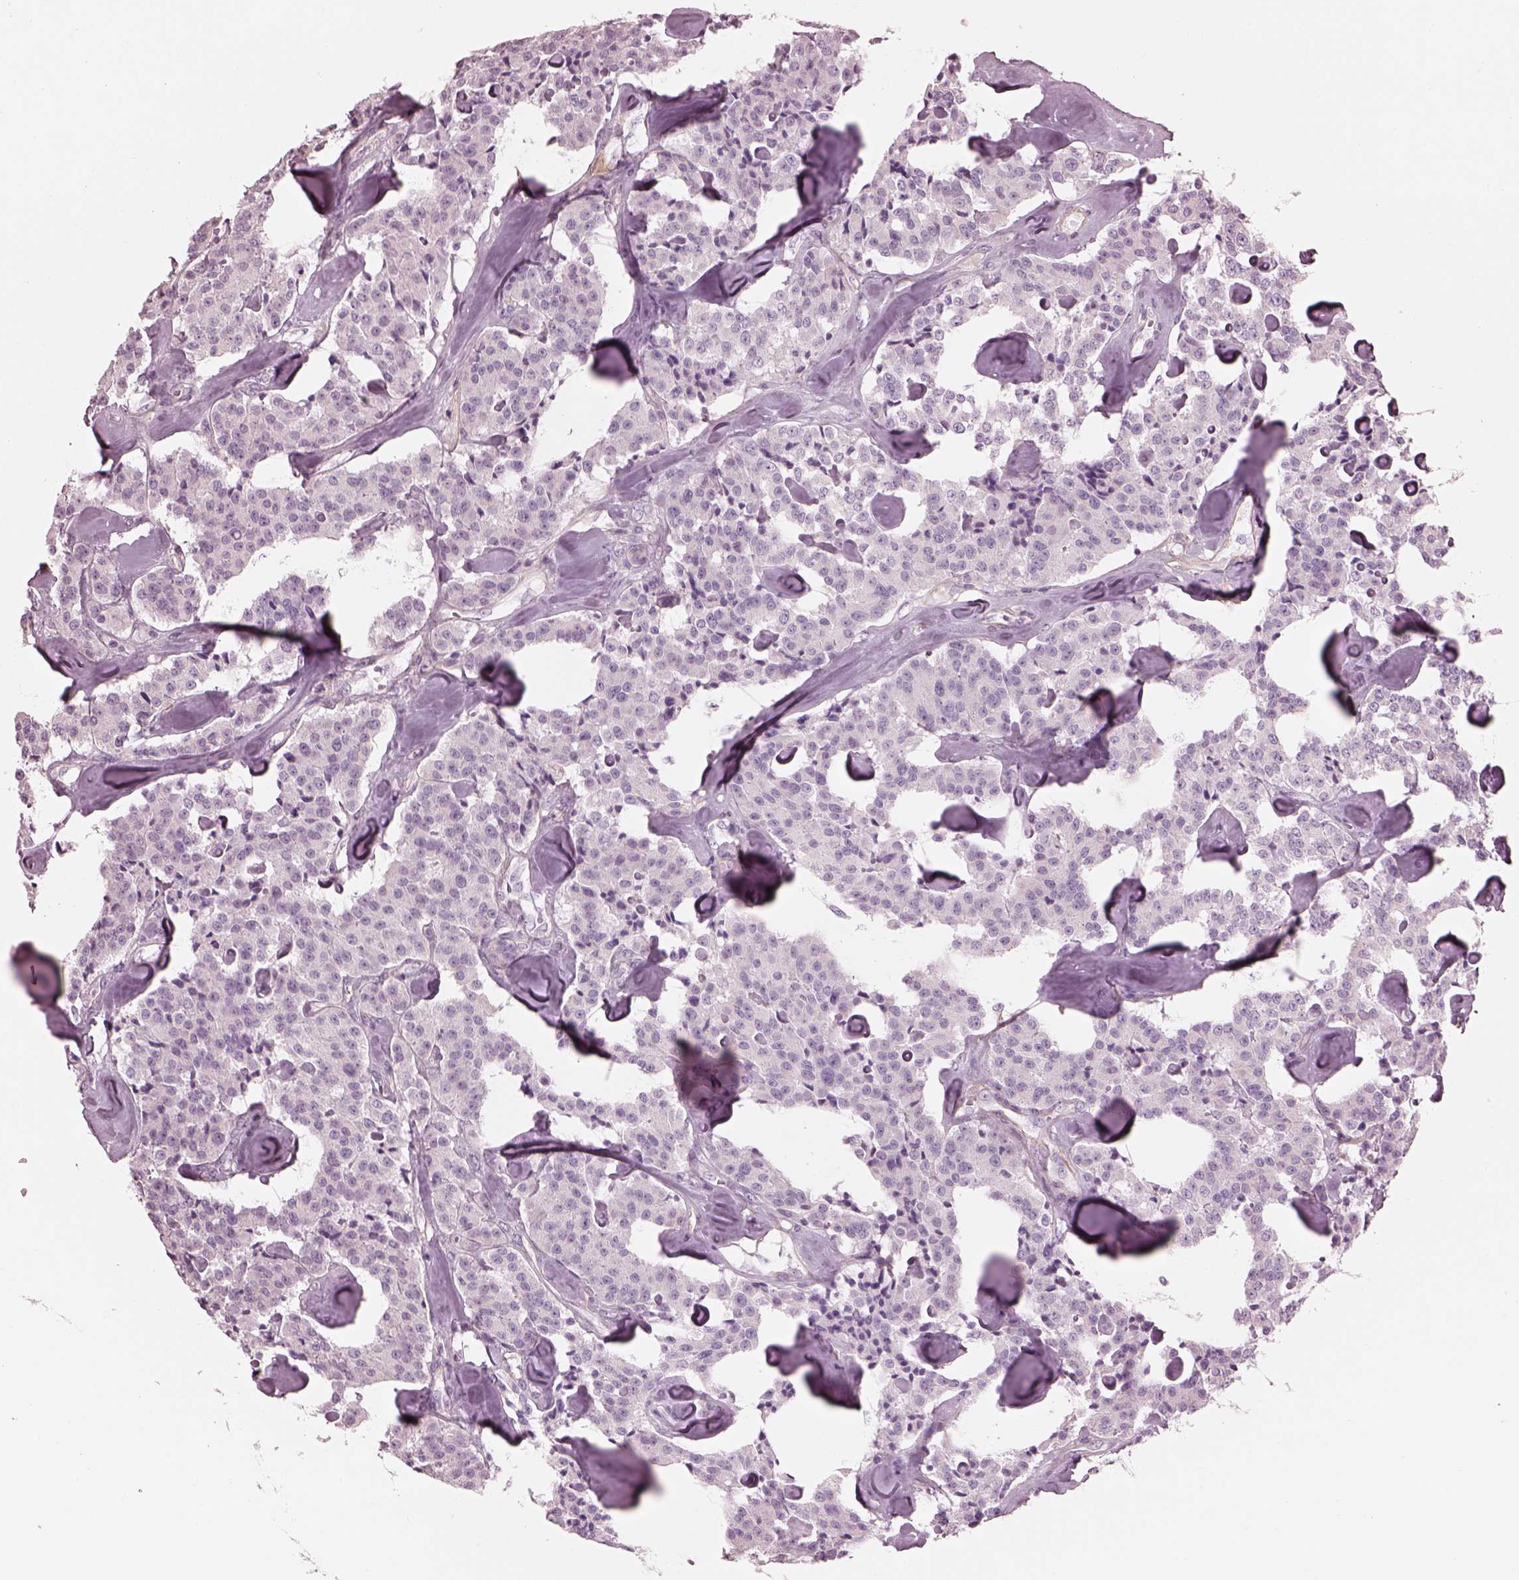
{"staining": {"intensity": "negative", "quantity": "none", "location": "none"}, "tissue": "carcinoid", "cell_type": "Tumor cells", "image_type": "cancer", "snomed": [{"axis": "morphology", "description": "Carcinoid, malignant, NOS"}, {"axis": "topography", "description": "Pancreas"}], "caption": "Immunohistochemistry (IHC) of carcinoid (malignant) exhibits no expression in tumor cells.", "gene": "BFSP1", "patient": {"sex": "male", "age": 41}}